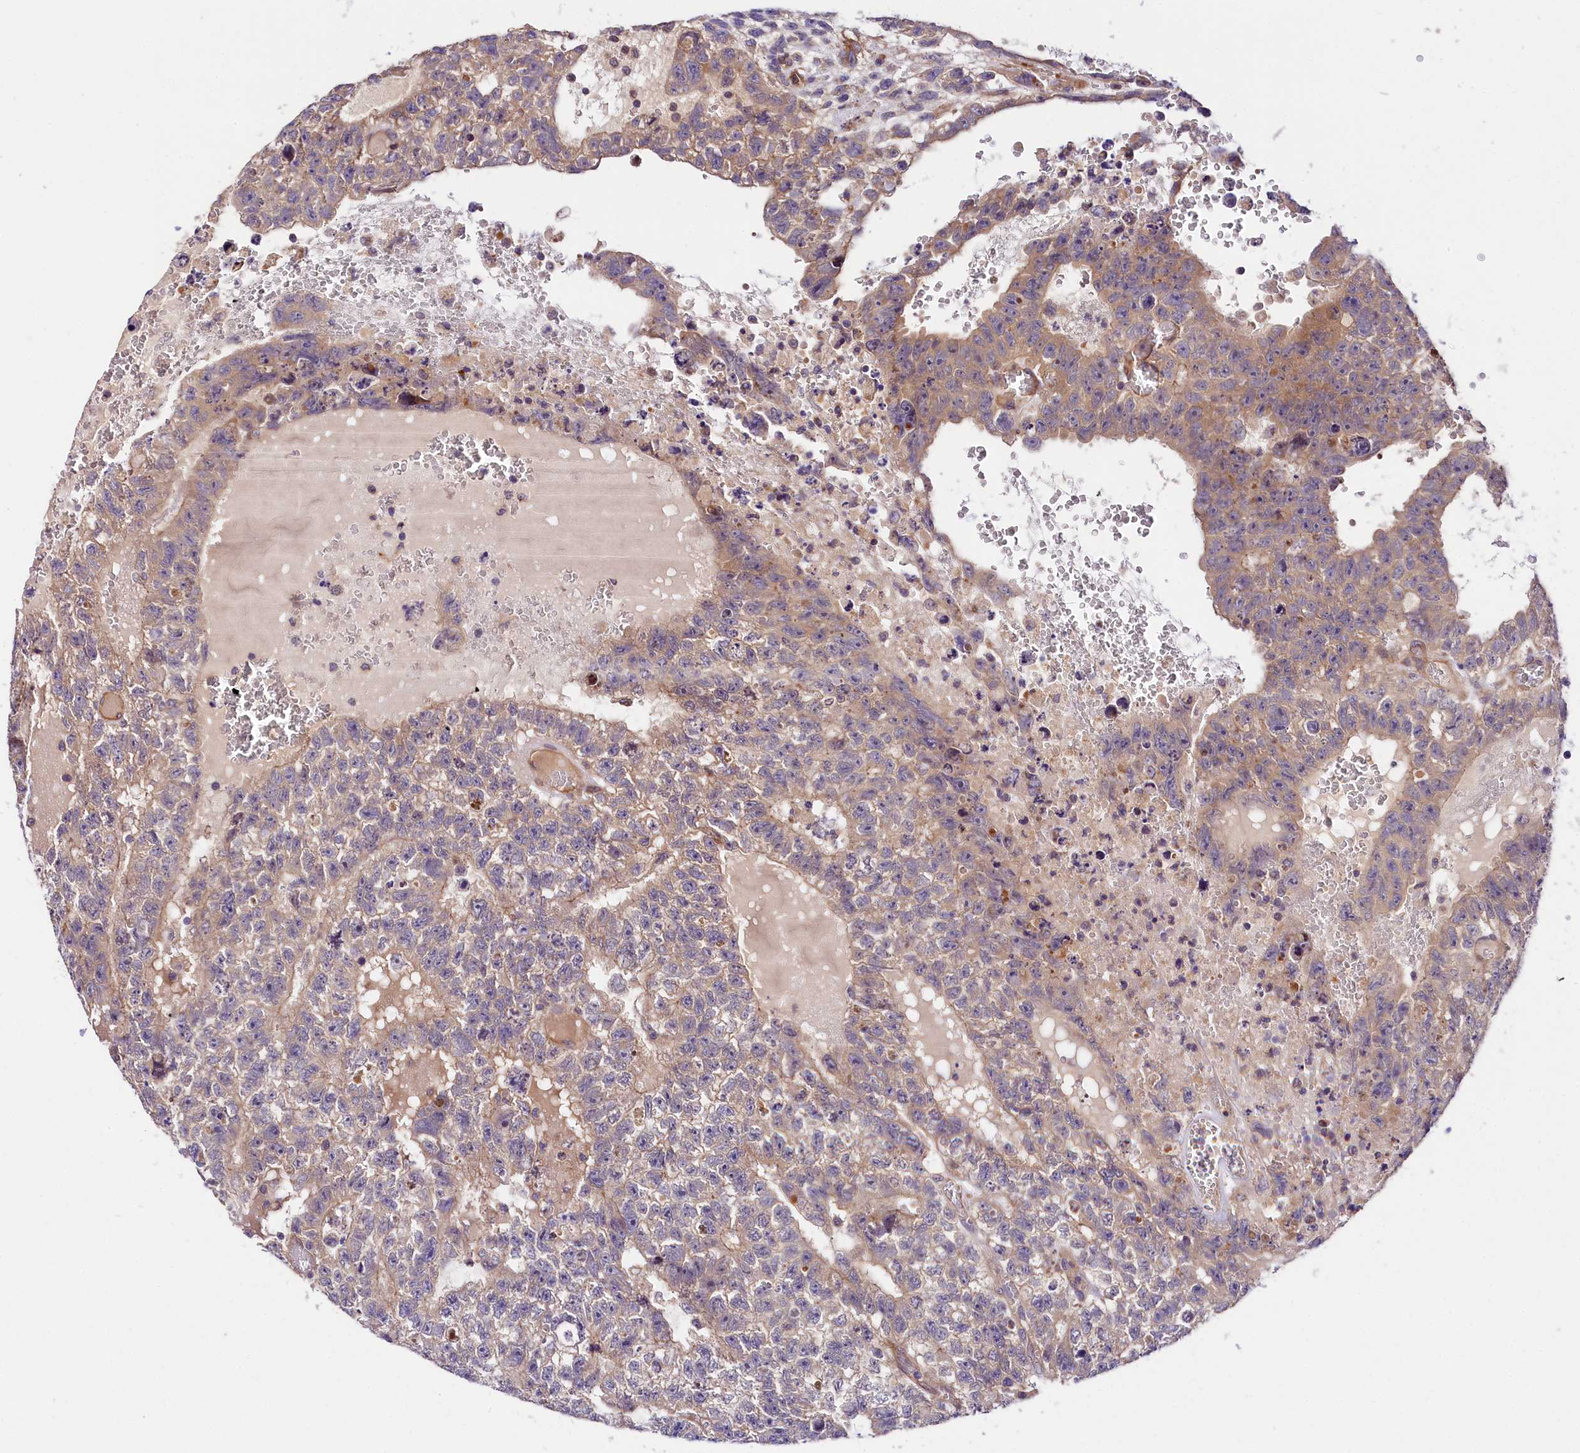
{"staining": {"intensity": "weak", "quantity": "<25%", "location": "cytoplasmic/membranous"}, "tissue": "testis cancer", "cell_type": "Tumor cells", "image_type": "cancer", "snomed": [{"axis": "morphology", "description": "Carcinoma, Embryonal, NOS"}, {"axis": "topography", "description": "Testis"}], "caption": "DAB immunohistochemical staining of embryonal carcinoma (testis) demonstrates no significant positivity in tumor cells.", "gene": "ARMC6", "patient": {"sex": "male", "age": 26}}